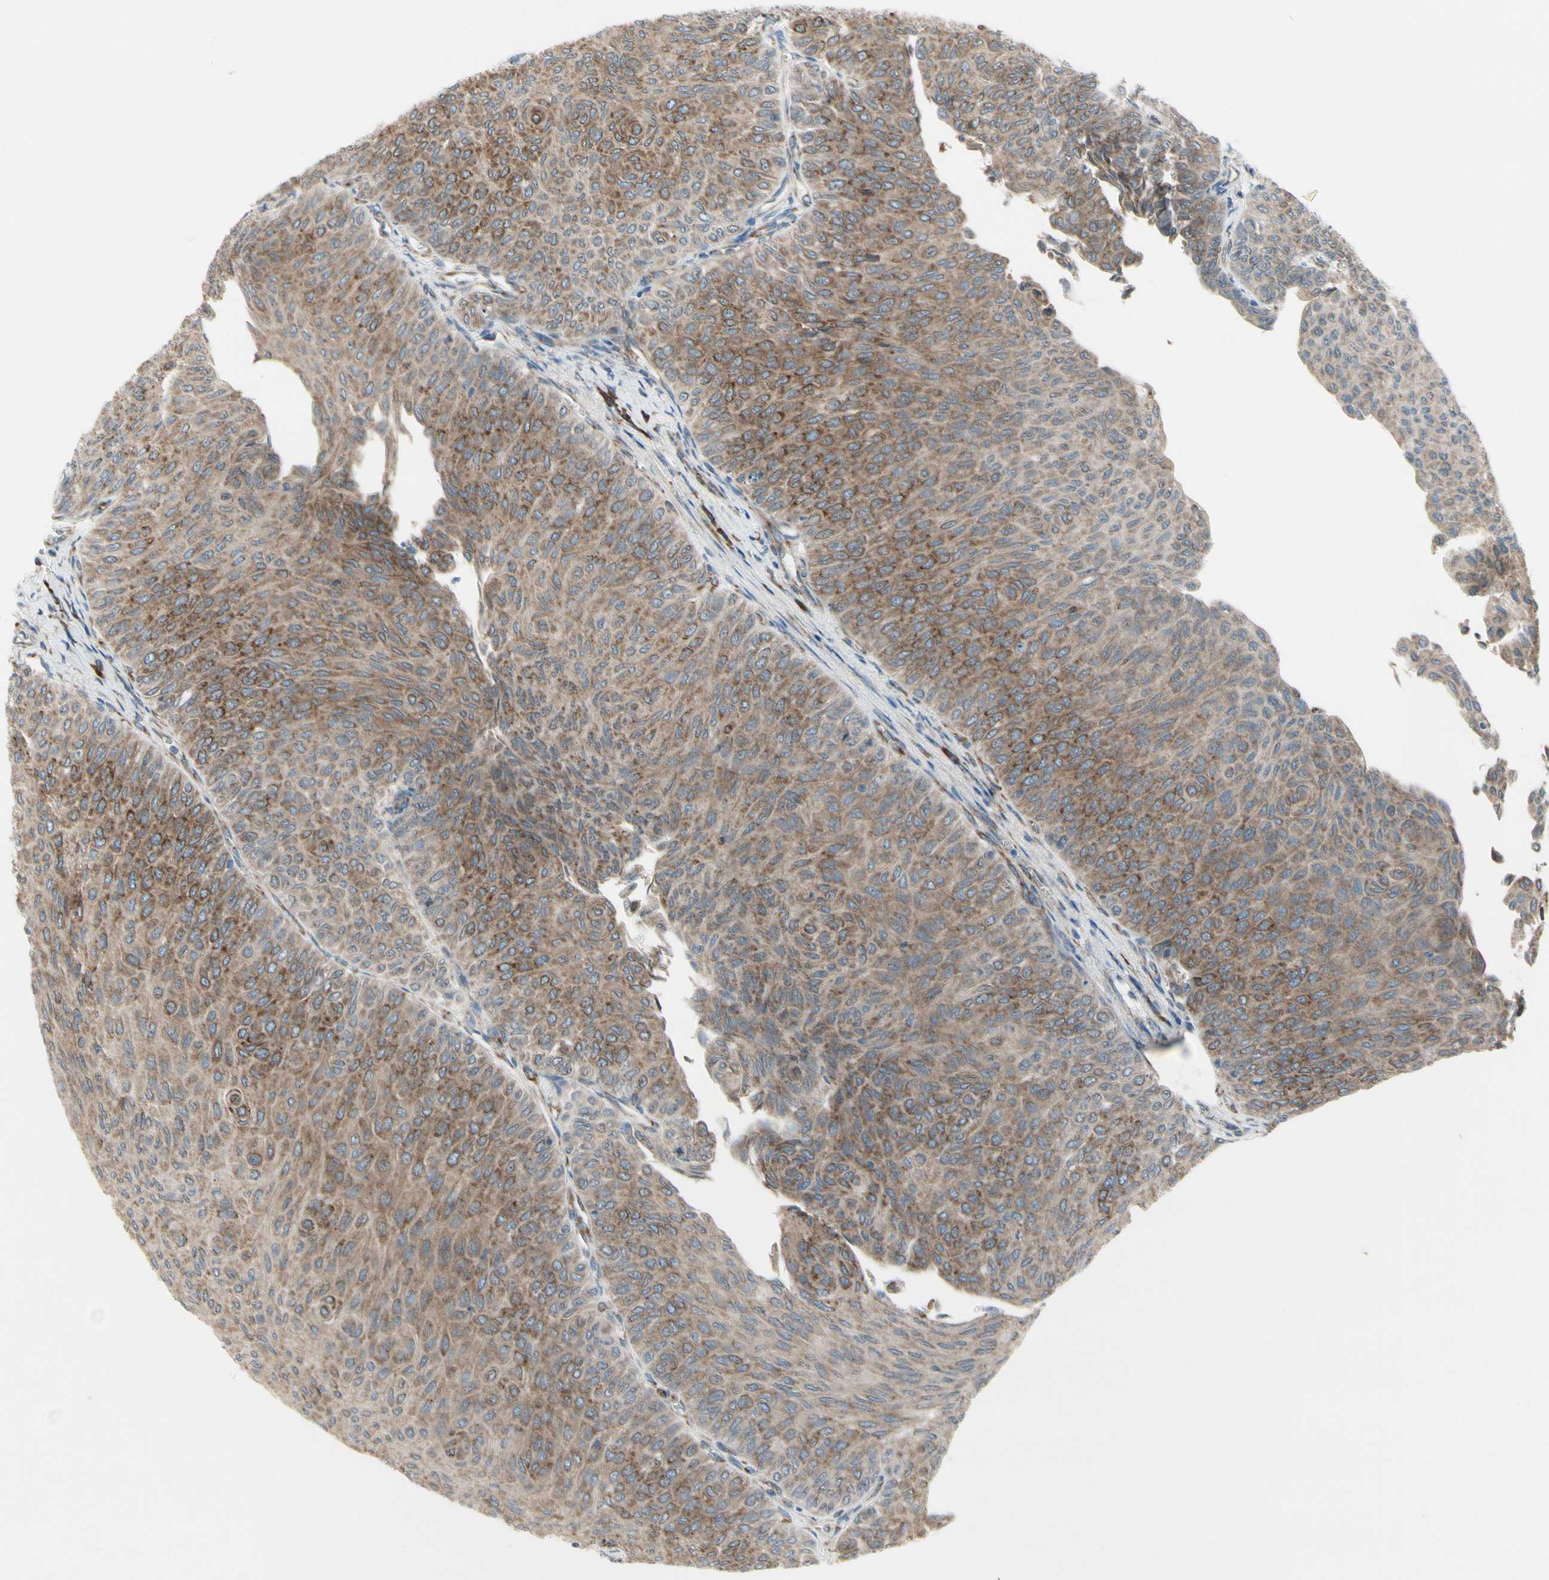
{"staining": {"intensity": "moderate", "quantity": ">75%", "location": "cytoplasmic/membranous"}, "tissue": "urothelial cancer", "cell_type": "Tumor cells", "image_type": "cancer", "snomed": [{"axis": "morphology", "description": "Urothelial carcinoma, Low grade"}, {"axis": "topography", "description": "Urinary bladder"}], "caption": "Protein expression analysis of human low-grade urothelial carcinoma reveals moderate cytoplasmic/membranous expression in about >75% of tumor cells.", "gene": "FNDC3A", "patient": {"sex": "male", "age": 78}}